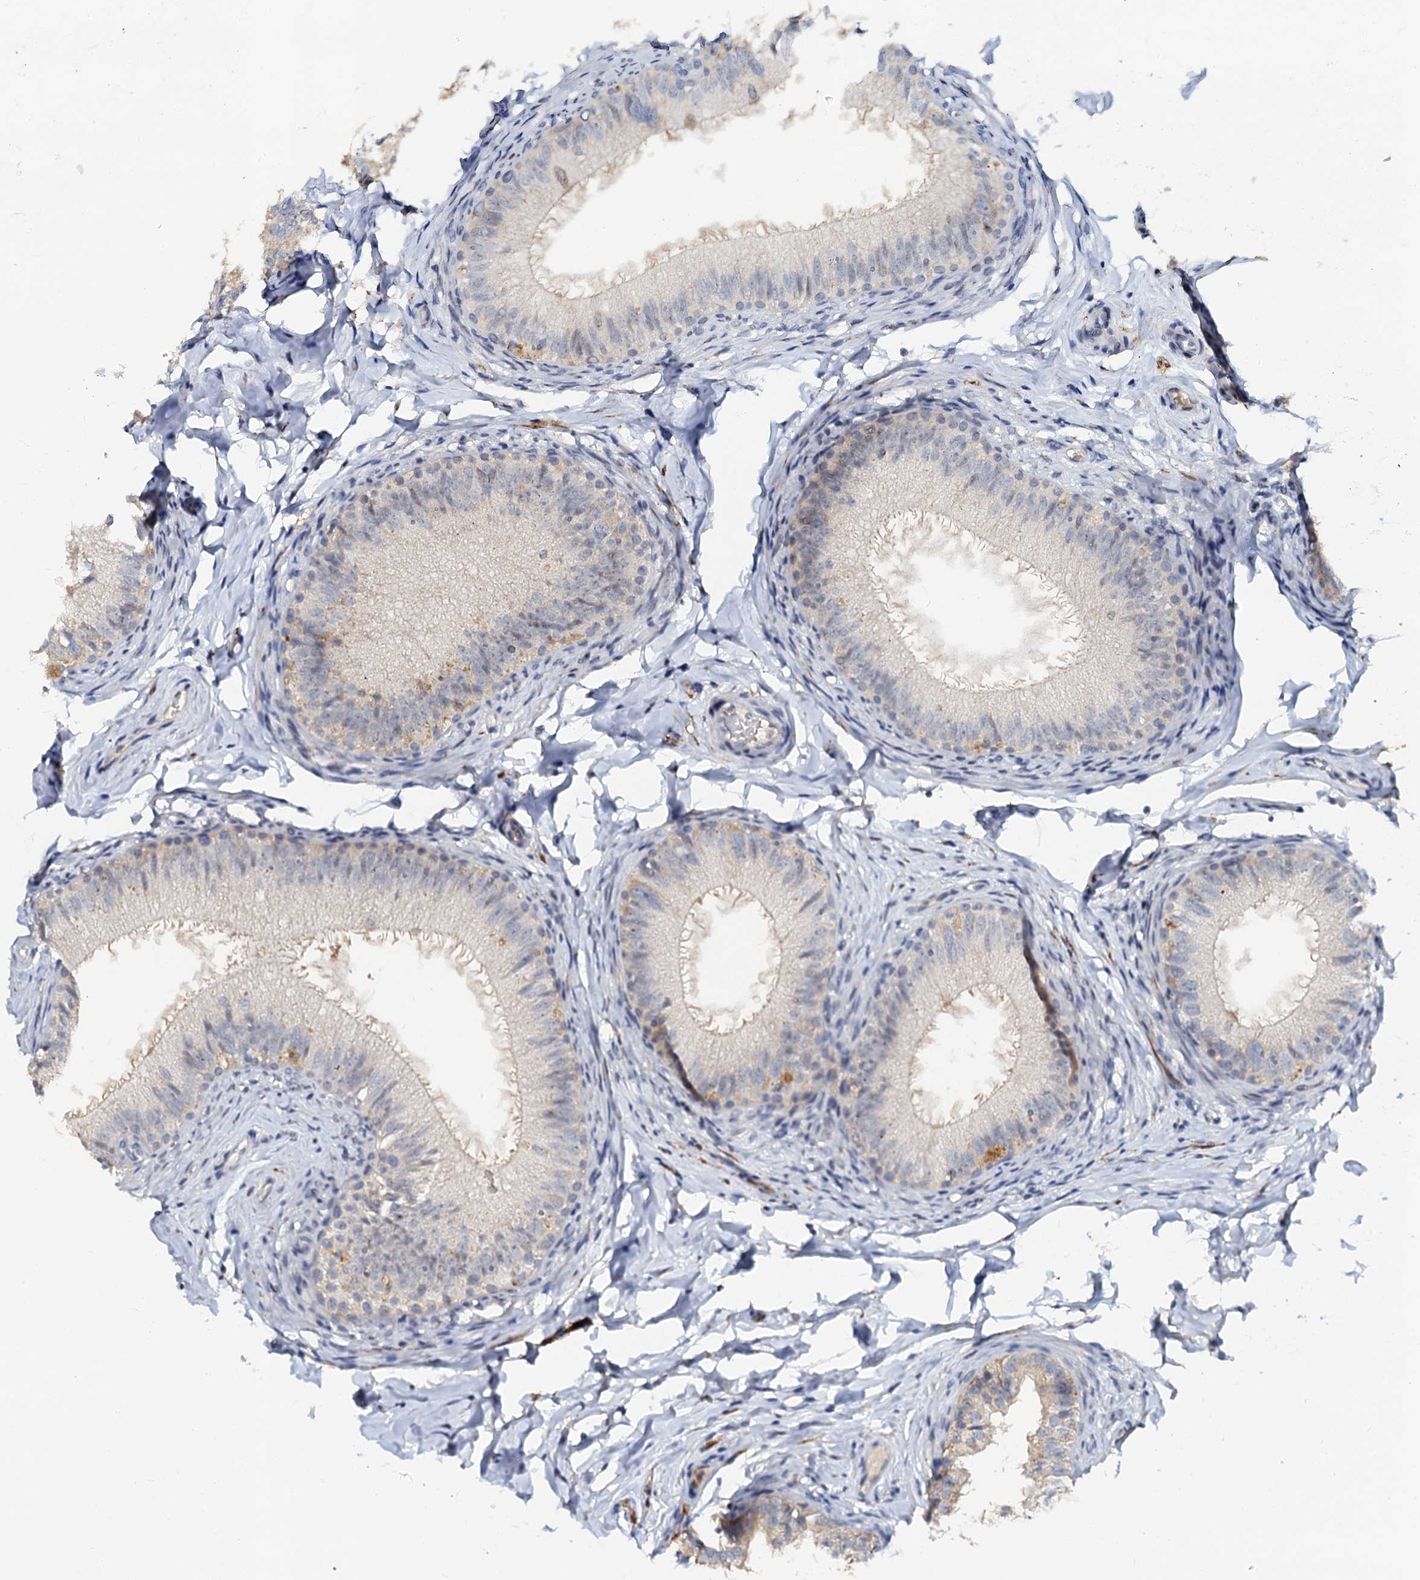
{"staining": {"intensity": "negative", "quantity": "none", "location": "none"}, "tissue": "epididymis", "cell_type": "Glandular cells", "image_type": "normal", "snomed": [{"axis": "morphology", "description": "Normal tissue, NOS"}, {"axis": "topography", "description": "Epididymis"}], "caption": "IHC of normal human epididymis exhibits no positivity in glandular cells. Brightfield microscopy of IHC stained with DAB (brown) and hematoxylin (blue), captured at high magnification.", "gene": "NALF1", "patient": {"sex": "male", "age": 49}}